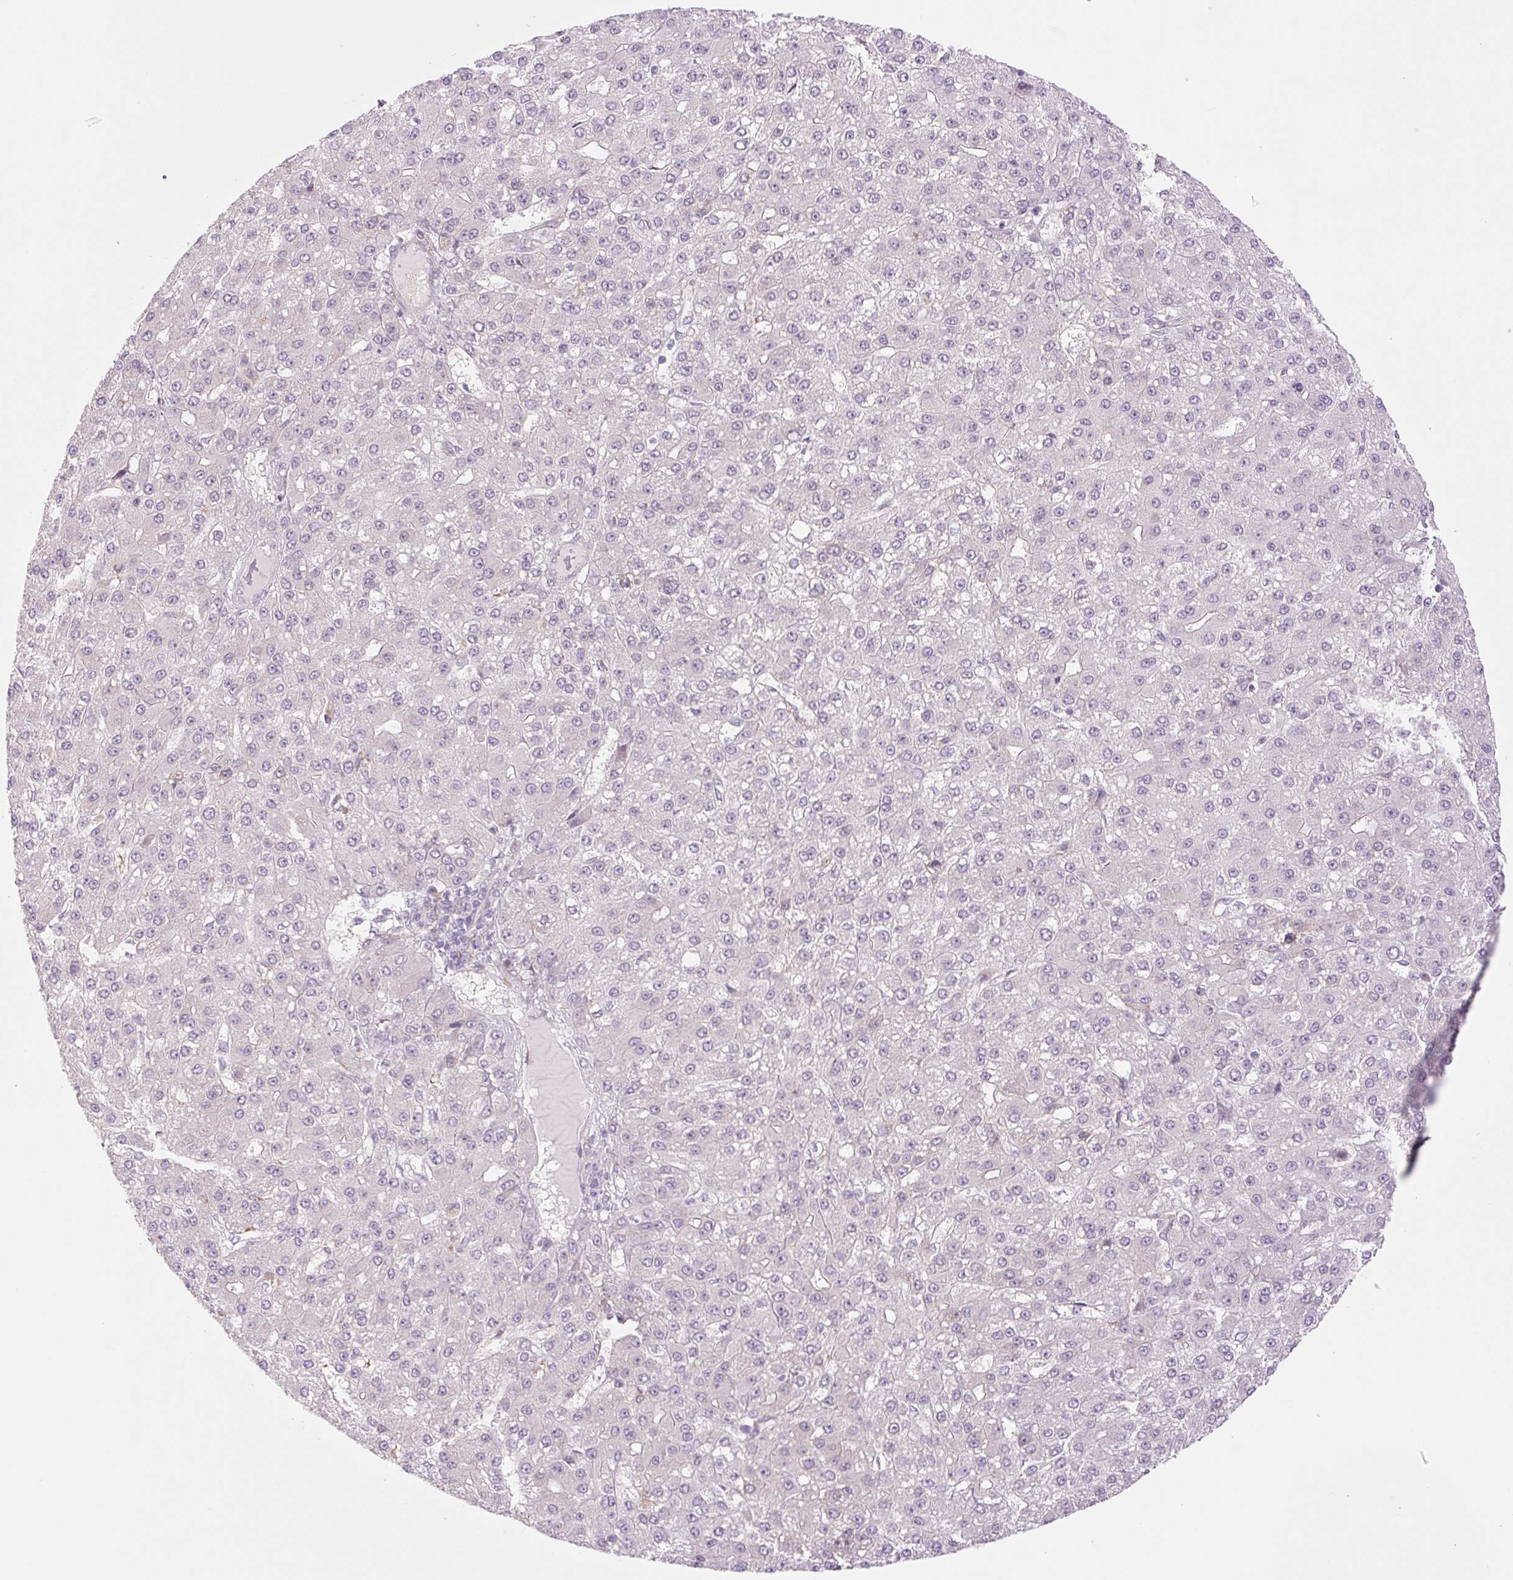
{"staining": {"intensity": "negative", "quantity": "none", "location": "none"}, "tissue": "liver cancer", "cell_type": "Tumor cells", "image_type": "cancer", "snomed": [{"axis": "morphology", "description": "Carcinoma, Hepatocellular, NOS"}, {"axis": "topography", "description": "Liver"}], "caption": "Liver cancer was stained to show a protein in brown. There is no significant staining in tumor cells.", "gene": "COL5A1", "patient": {"sex": "male", "age": 67}}